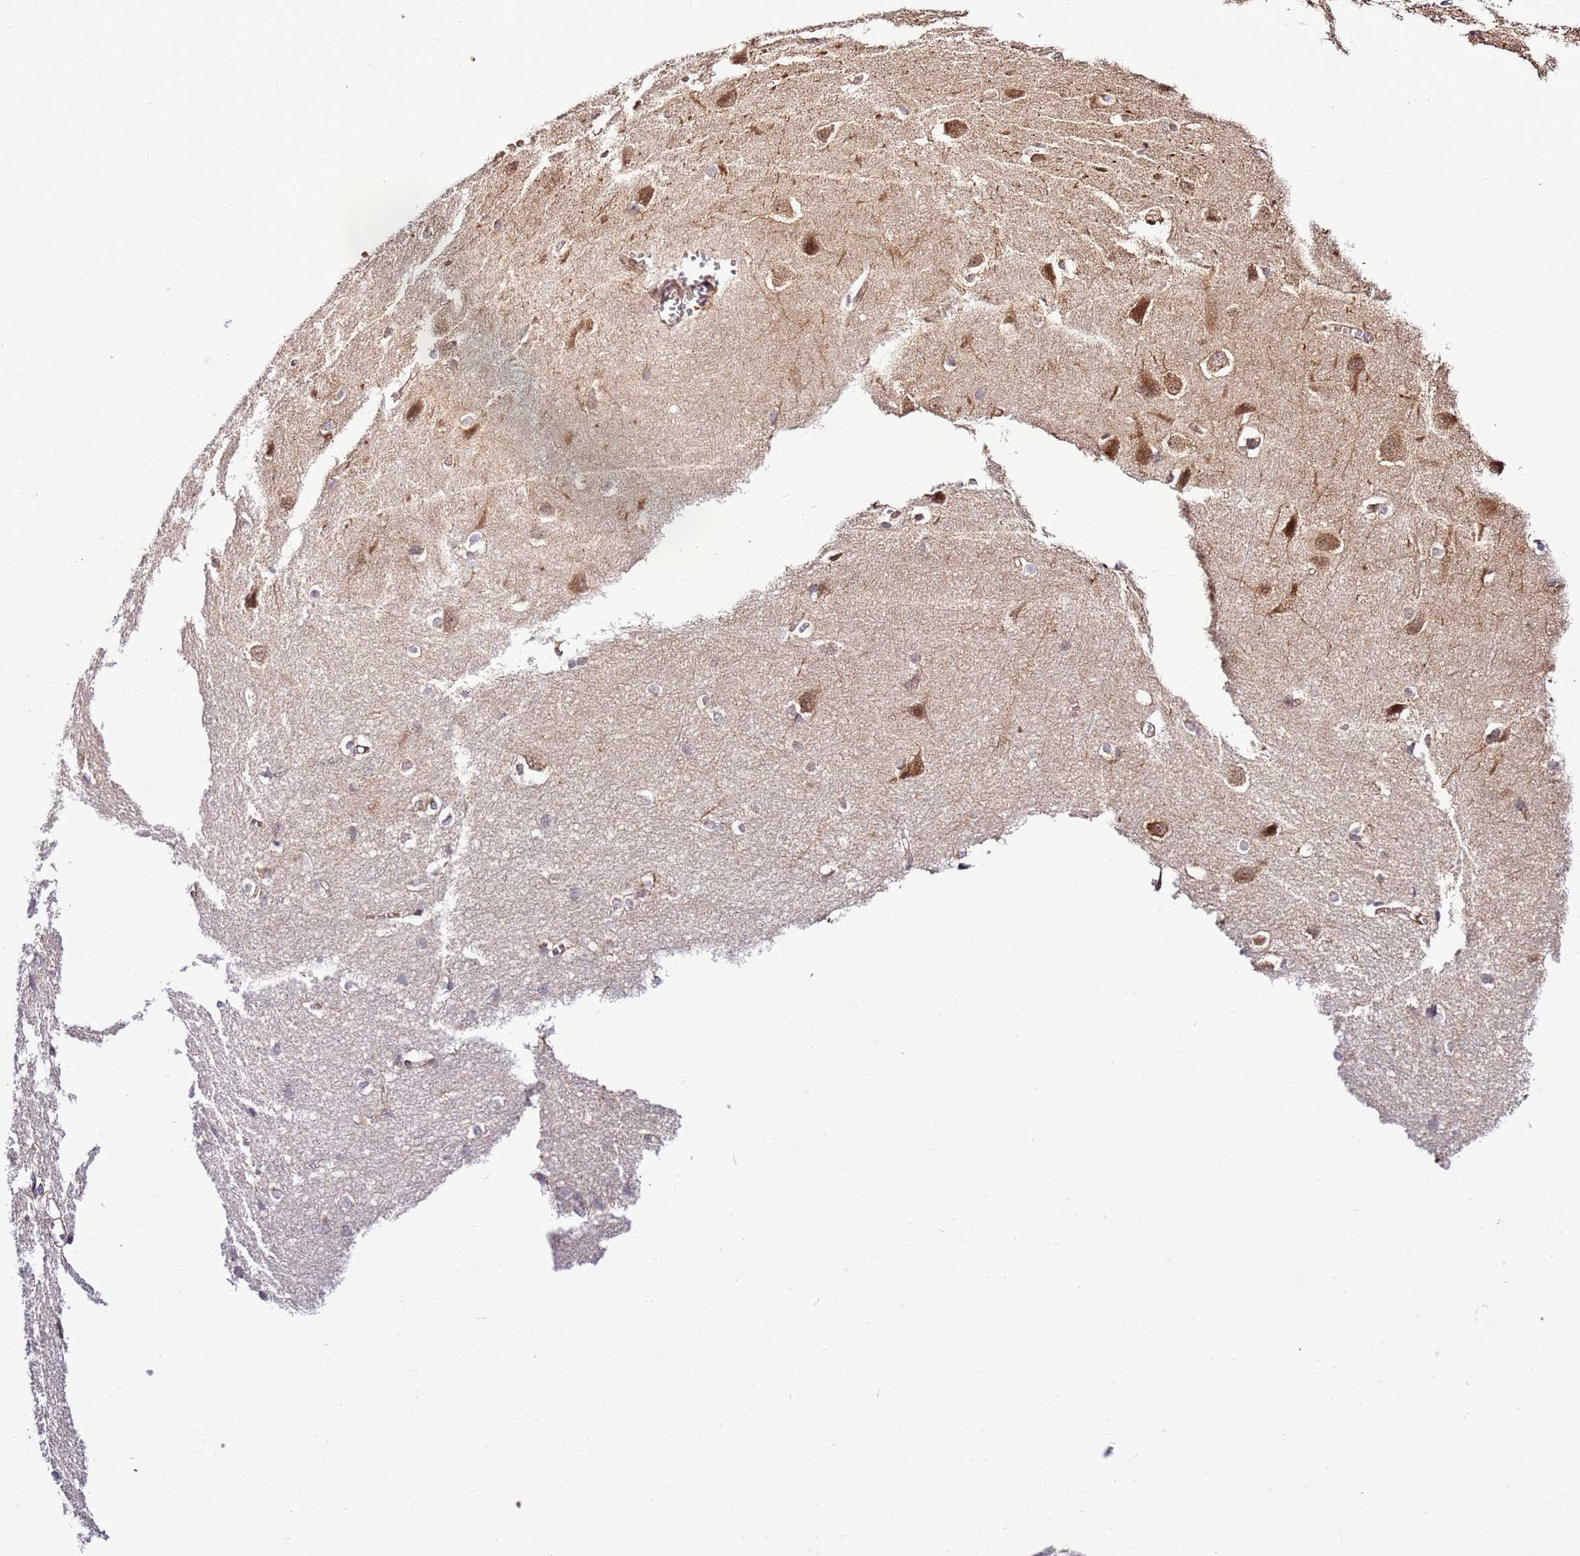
{"staining": {"intensity": "moderate", "quantity": ">75%", "location": "cytoplasmic/membranous"}, "tissue": "cerebral cortex", "cell_type": "Endothelial cells", "image_type": "normal", "snomed": [{"axis": "morphology", "description": "Normal tissue, NOS"}, {"axis": "topography", "description": "Cerebral cortex"}], "caption": "An IHC image of benign tissue is shown. Protein staining in brown highlights moderate cytoplasmic/membranous positivity in cerebral cortex within endothelial cells.", "gene": "SCARA3", "patient": {"sex": "male", "age": 37}}